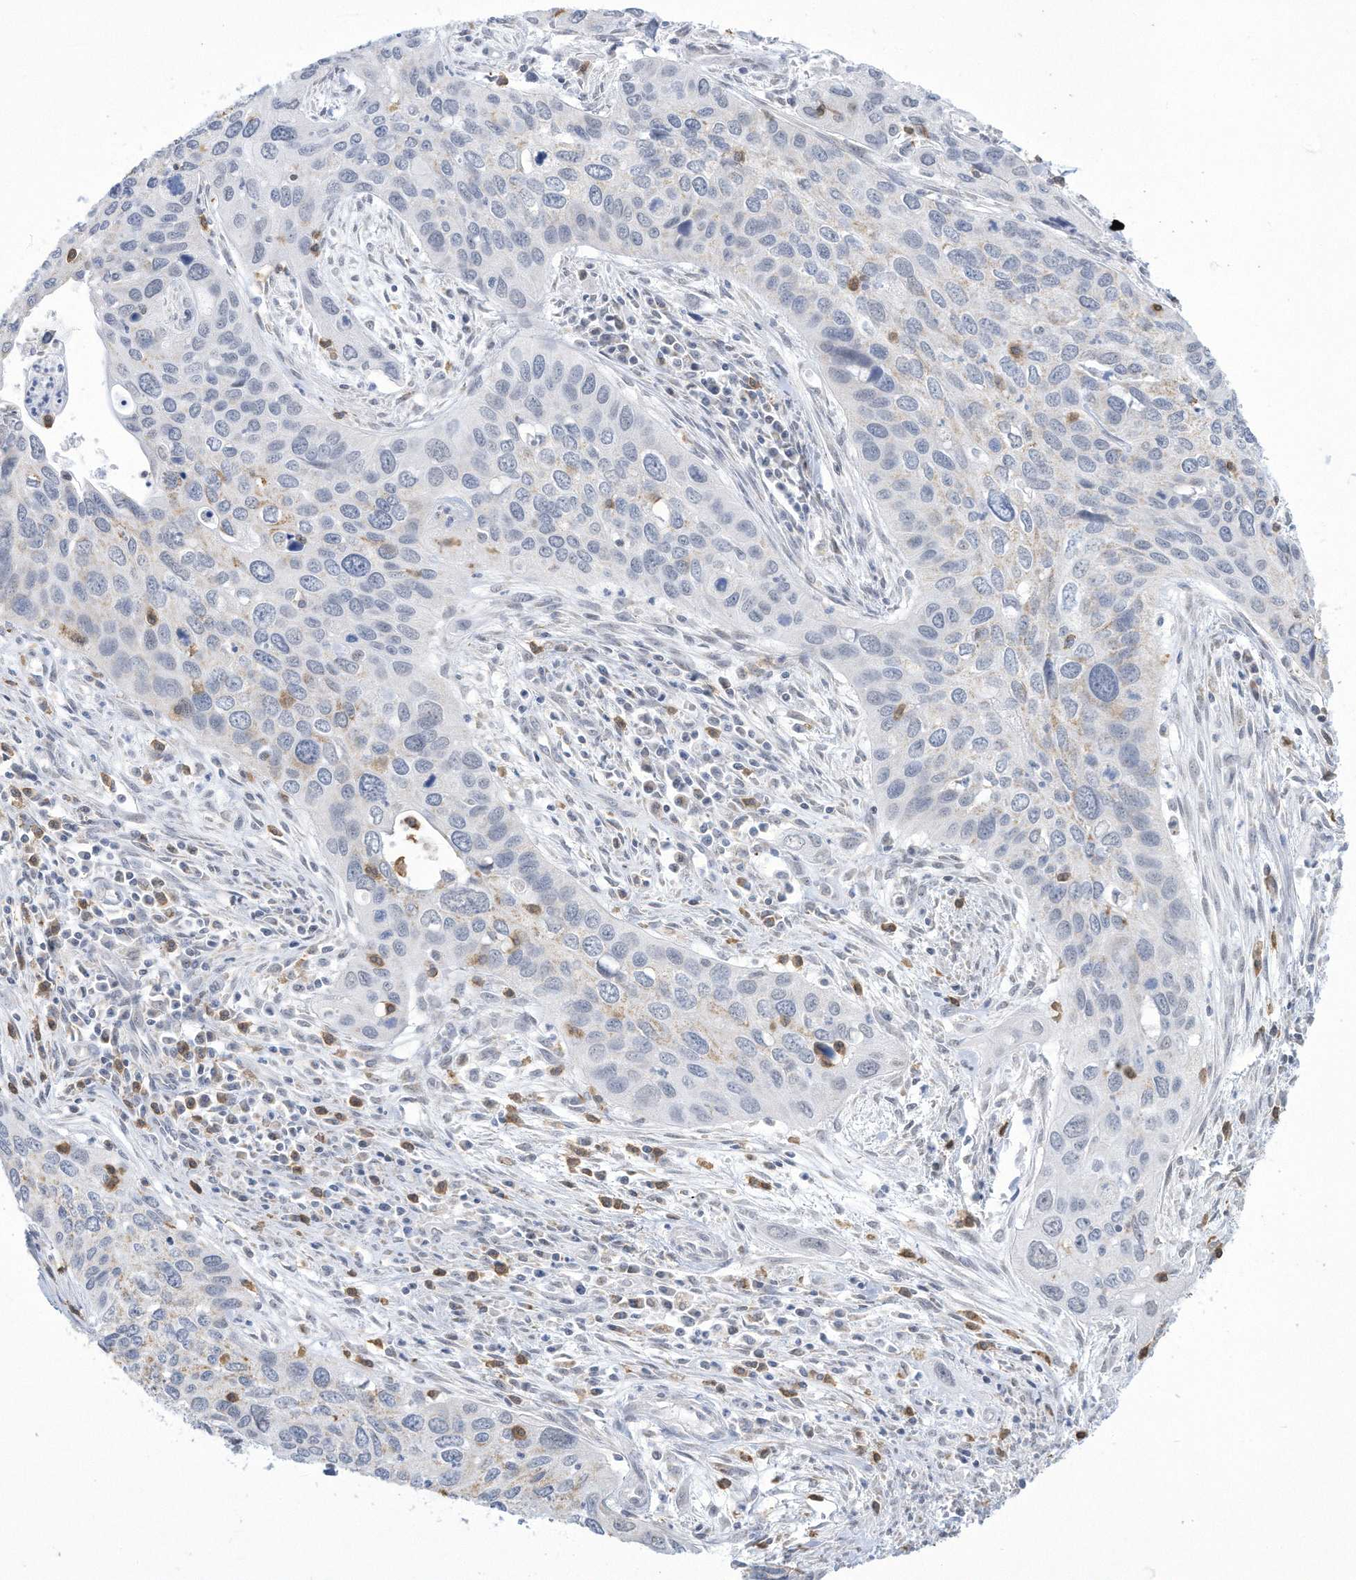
{"staining": {"intensity": "negative", "quantity": "none", "location": "none"}, "tissue": "cervical cancer", "cell_type": "Tumor cells", "image_type": "cancer", "snomed": [{"axis": "morphology", "description": "Squamous cell carcinoma, NOS"}, {"axis": "topography", "description": "Cervix"}], "caption": "Photomicrograph shows no protein staining in tumor cells of squamous cell carcinoma (cervical) tissue.", "gene": "ALDH6A1", "patient": {"sex": "female", "age": 55}}